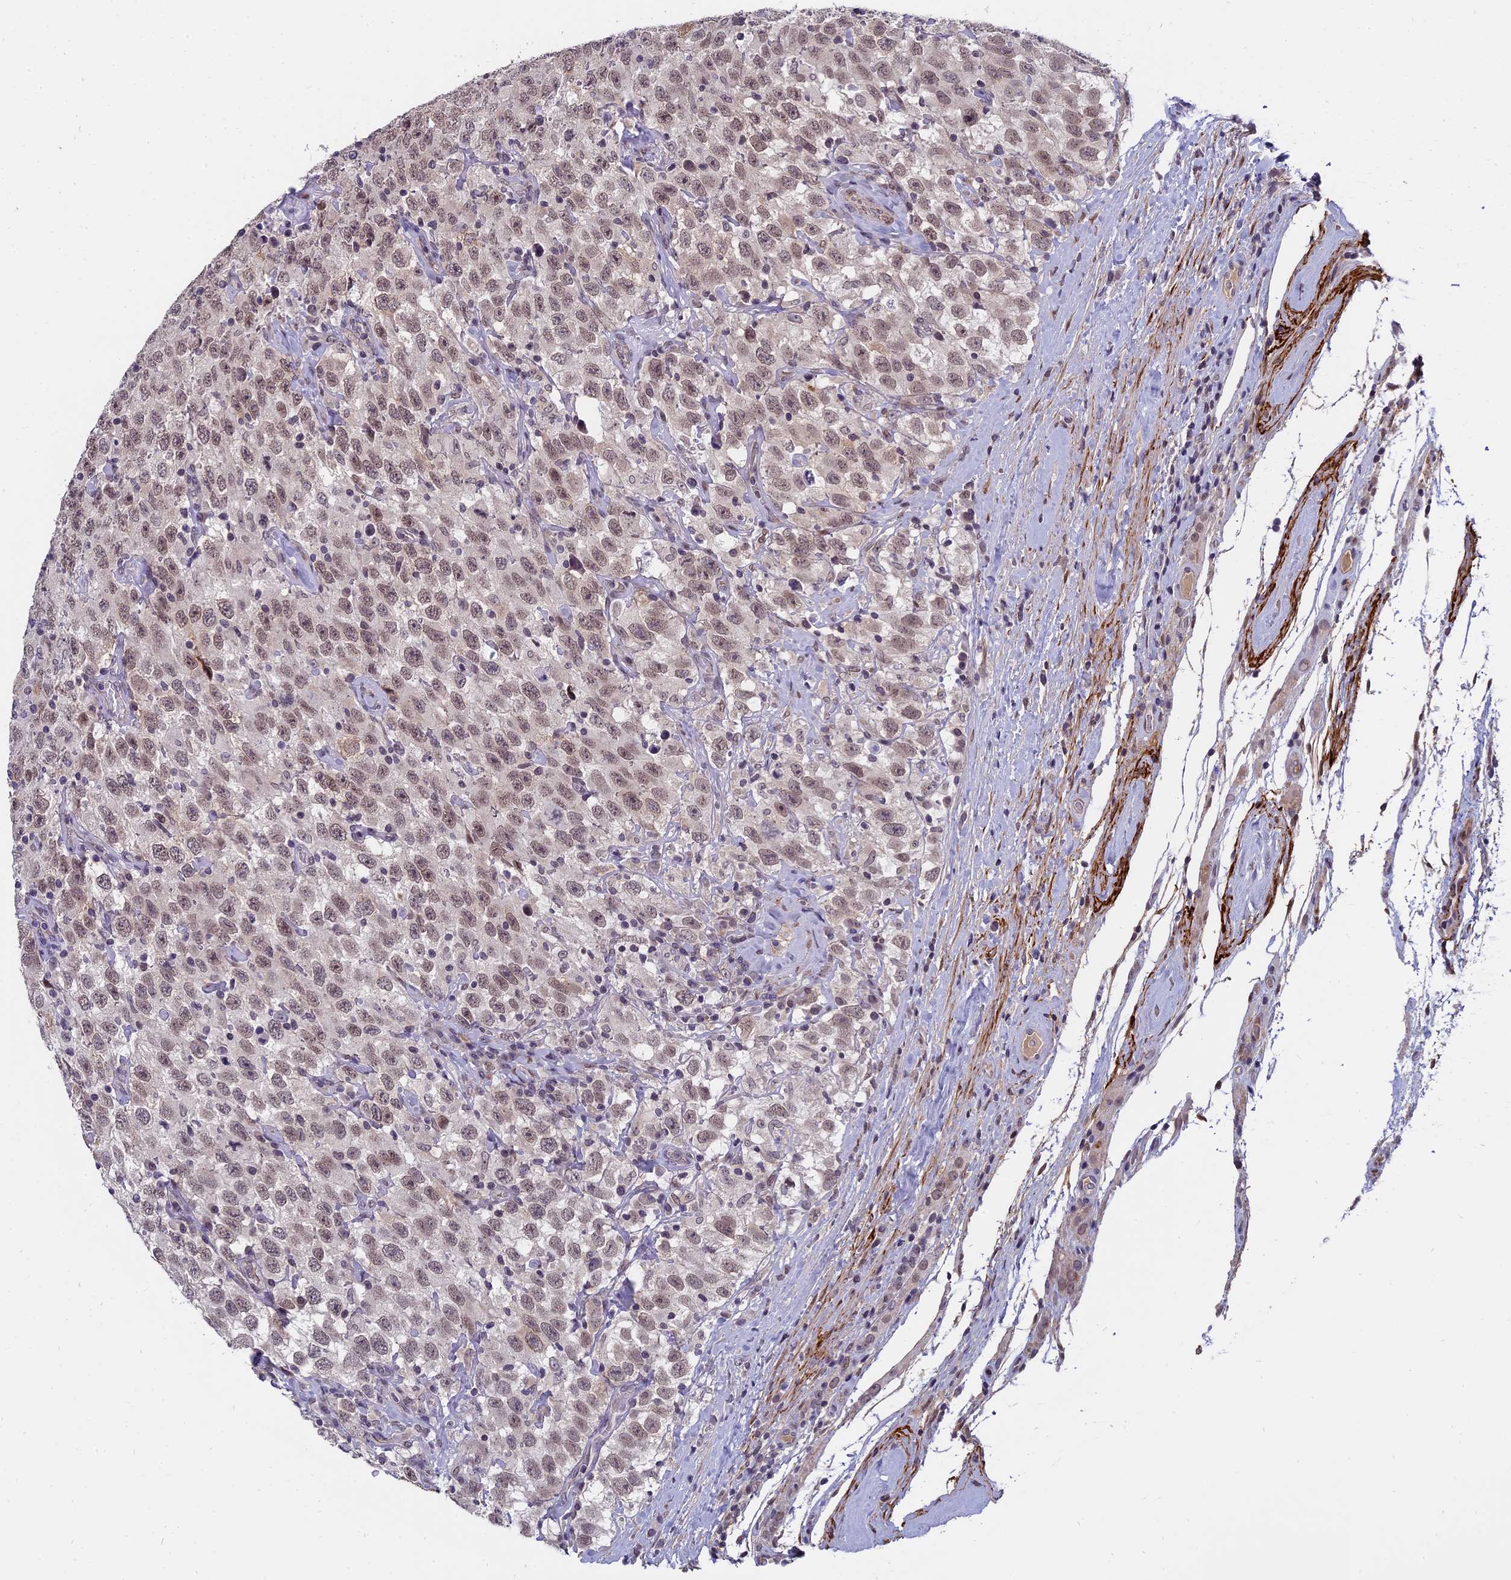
{"staining": {"intensity": "moderate", "quantity": ">75%", "location": "nuclear"}, "tissue": "testis cancer", "cell_type": "Tumor cells", "image_type": "cancer", "snomed": [{"axis": "morphology", "description": "Seminoma, NOS"}, {"axis": "topography", "description": "Testis"}], "caption": "Immunohistochemistry of seminoma (testis) reveals medium levels of moderate nuclear expression in about >75% of tumor cells. (DAB (3,3'-diaminobenzidine) IHC, brown staining for protein, blue staining for nuclei).", "gene": "PYGO1", "patient": {"sex": "male", "age": 41}}